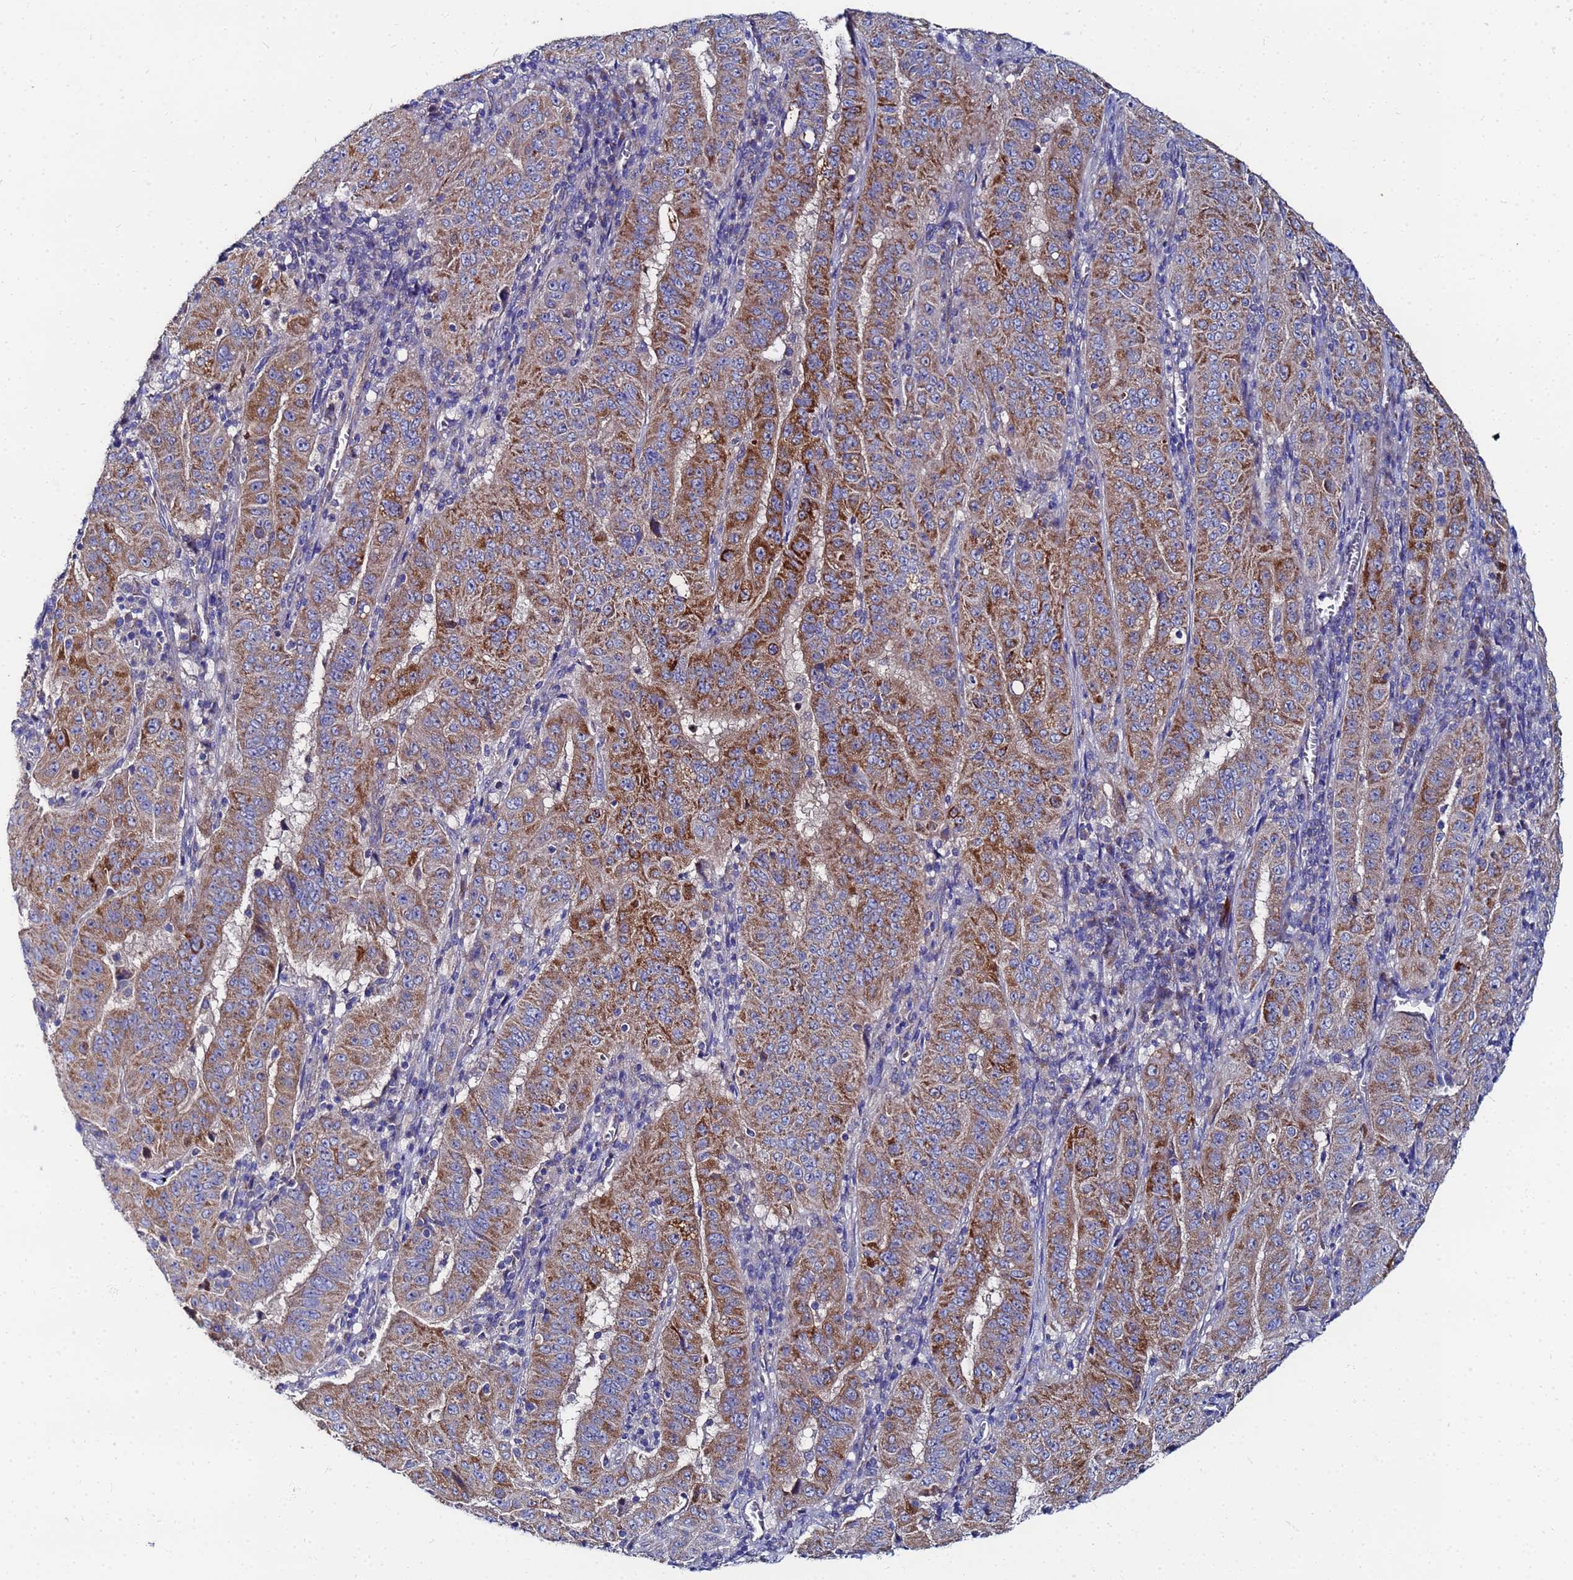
{"staining": {"intensity": "moderate", "quantity": ">75%", "location": "cytoplasmic/membranous"}, "tissue": "pancreatic cancer", "cell_type": "Tumor cells", "image_type": "cancer", "snomed": [{"axis": "morphology", "description": "Adenocarcinoma, NOS"}, {"axis": "topography", "description": "Pancreas"}], "caption": "A photomicrograph of pancreatic adenocarcinoma stained for a protein exhibits moderate cytoplasmic/membranous brown staining in tumor cells.", "gene": "FAHD2A", "patient": {"sex": "male", "age": 63}}